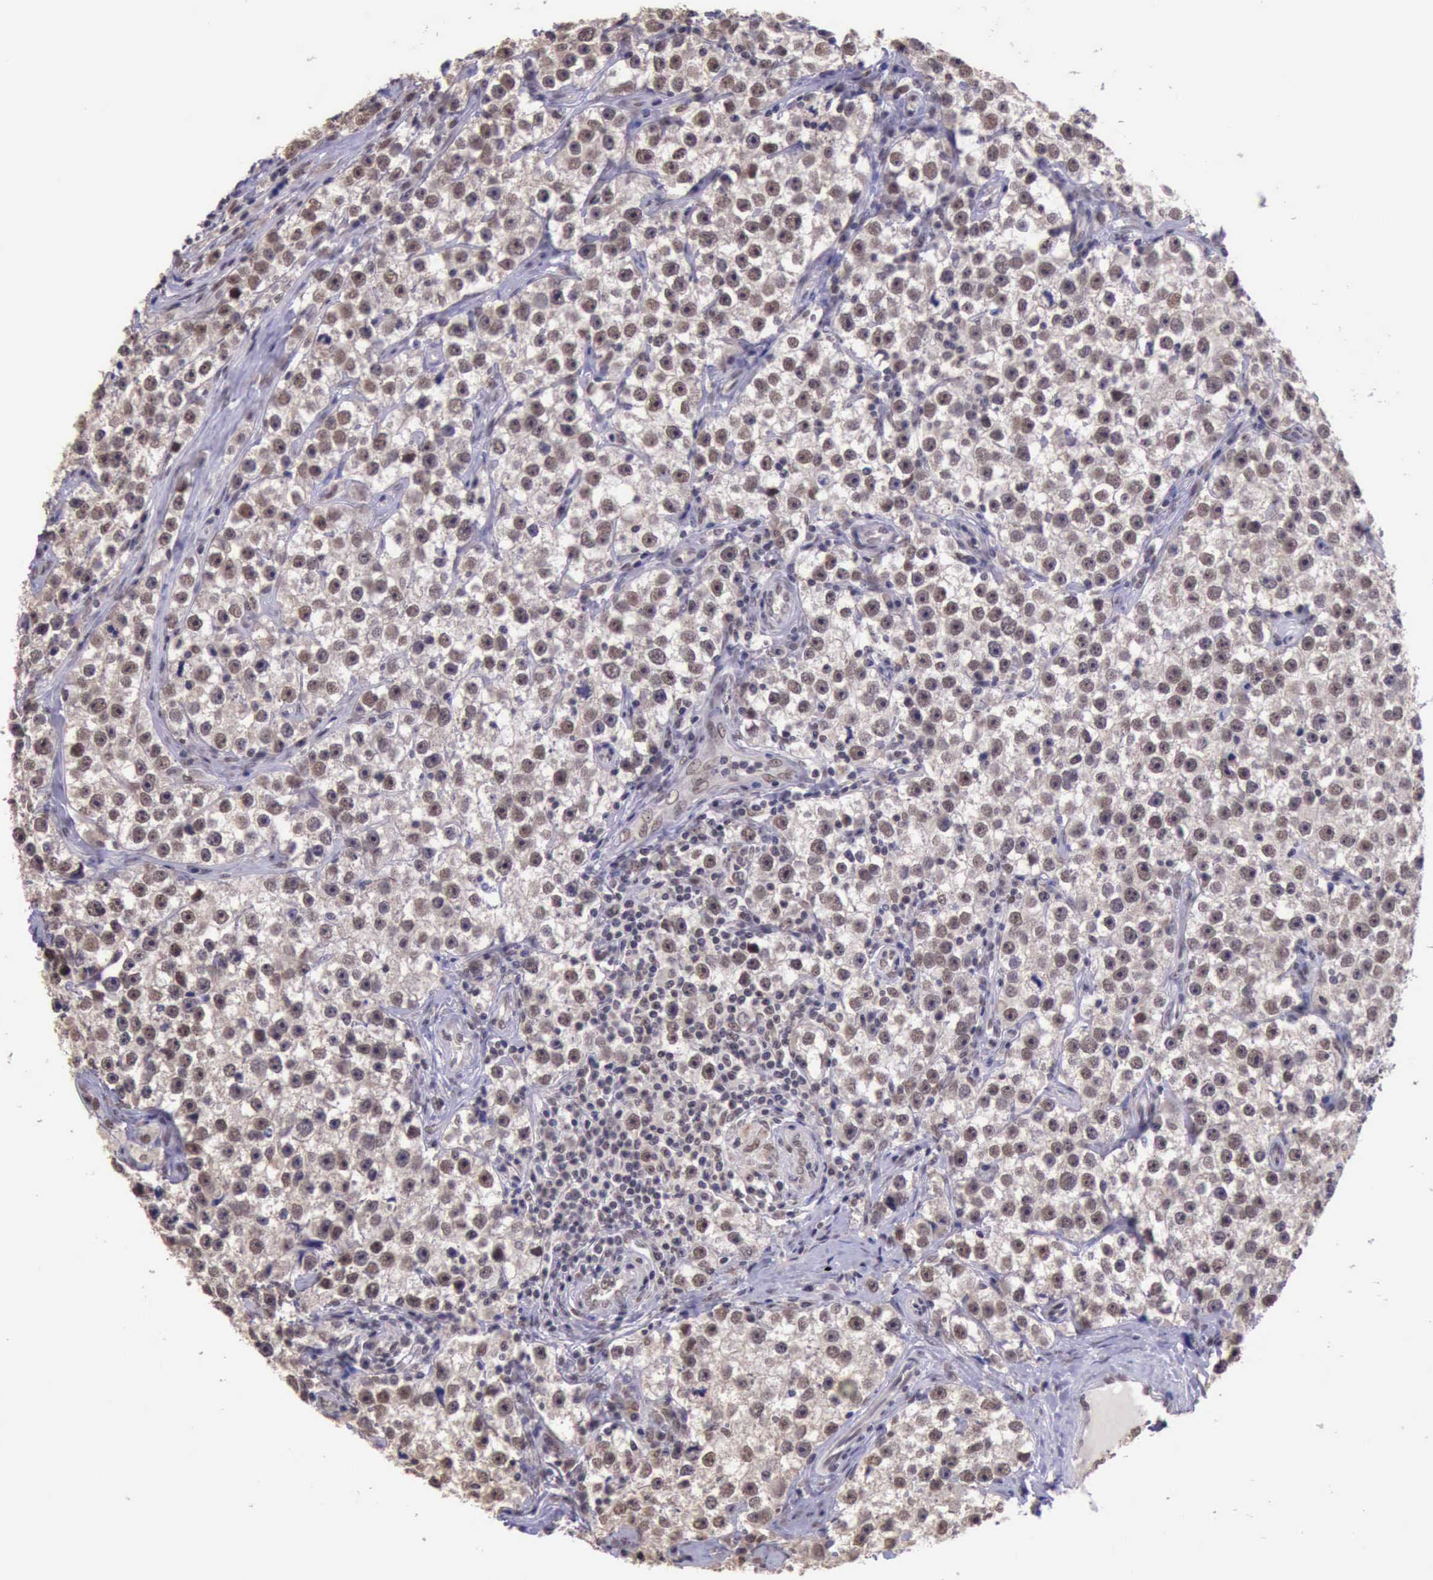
{"staining": {"intensity": "moderate", "quantity": ">75%", "location": "cytoplasmic/membranous,nuclear"}, "tissue": "testis cancer", "cell_type": "Tumor cells", "image_type": "cancer", "snomed": [{"axis": "morphology", "description": "Seminoma, NOS"}, {"axis": "topography", "description": "Testis"}], "caption": "Brown immunohistochemical staining in seminoma (testis) exhibits moderate cytoplasmic/membranous and nuclear positivity in approximately >75% of tumor cells.", "gene": "PRPF39", "patient": {"sex": "male", "age": 32}}